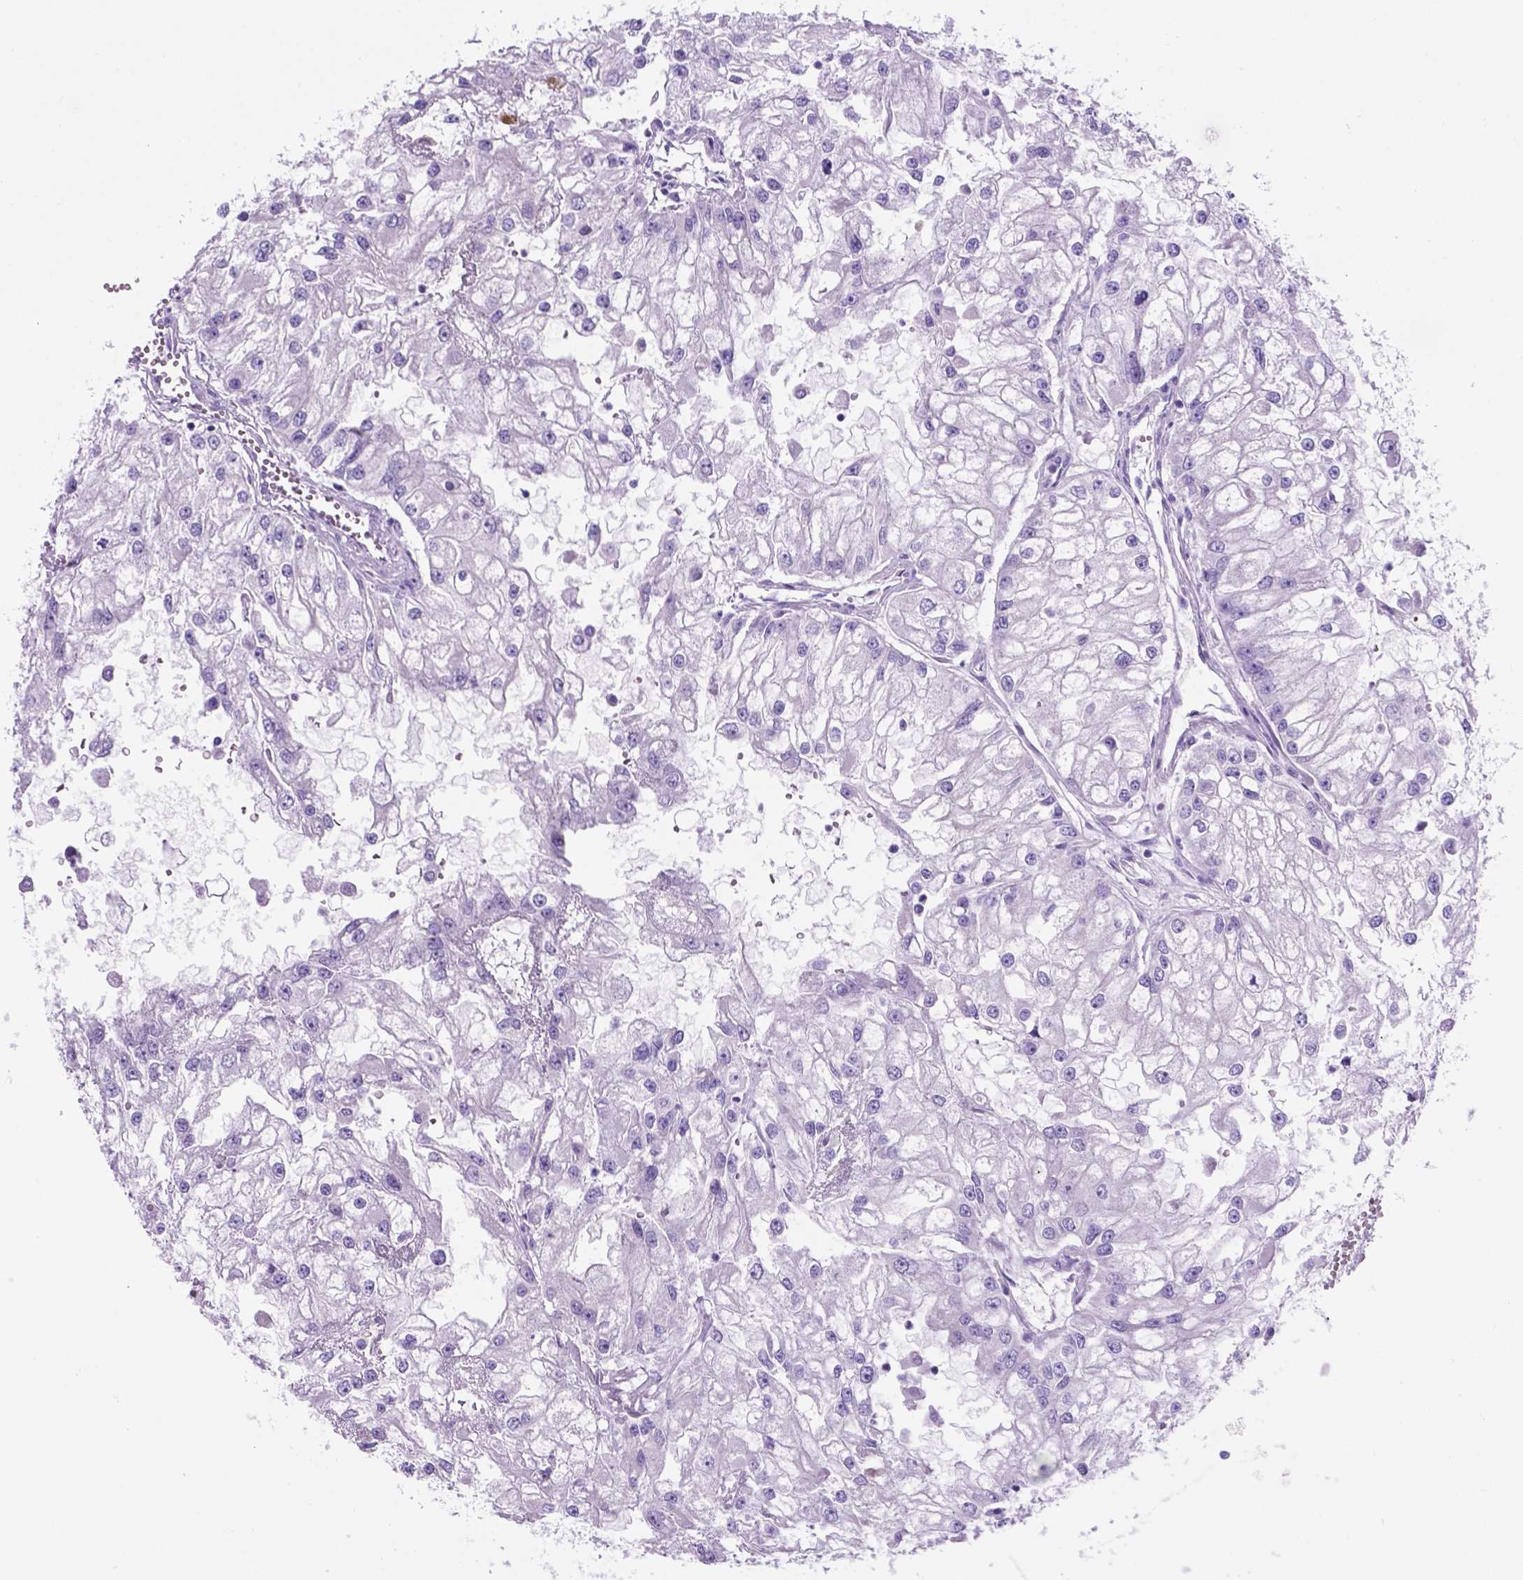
{"staining": {"intensity": "negative", "quantity": "none", "location": "none"}, "tissue": "renal cancer", "cell_type": "Tumor cells", "image_type": "cancer", "snomed": [{"axis": "morphology", "description": "Adenocarcinoma, NOS"}, {"axis": "topography", "description": "Kidney"}], "caption": "This image is of renal cancer stained with immunohistochemistry (IHC) to label a protein in brown with the nuclei are counter-stained blue. There is no expression in tumor cells.", "gene": "TMEM210", "patient": {"sex": "male", "age": 59}}